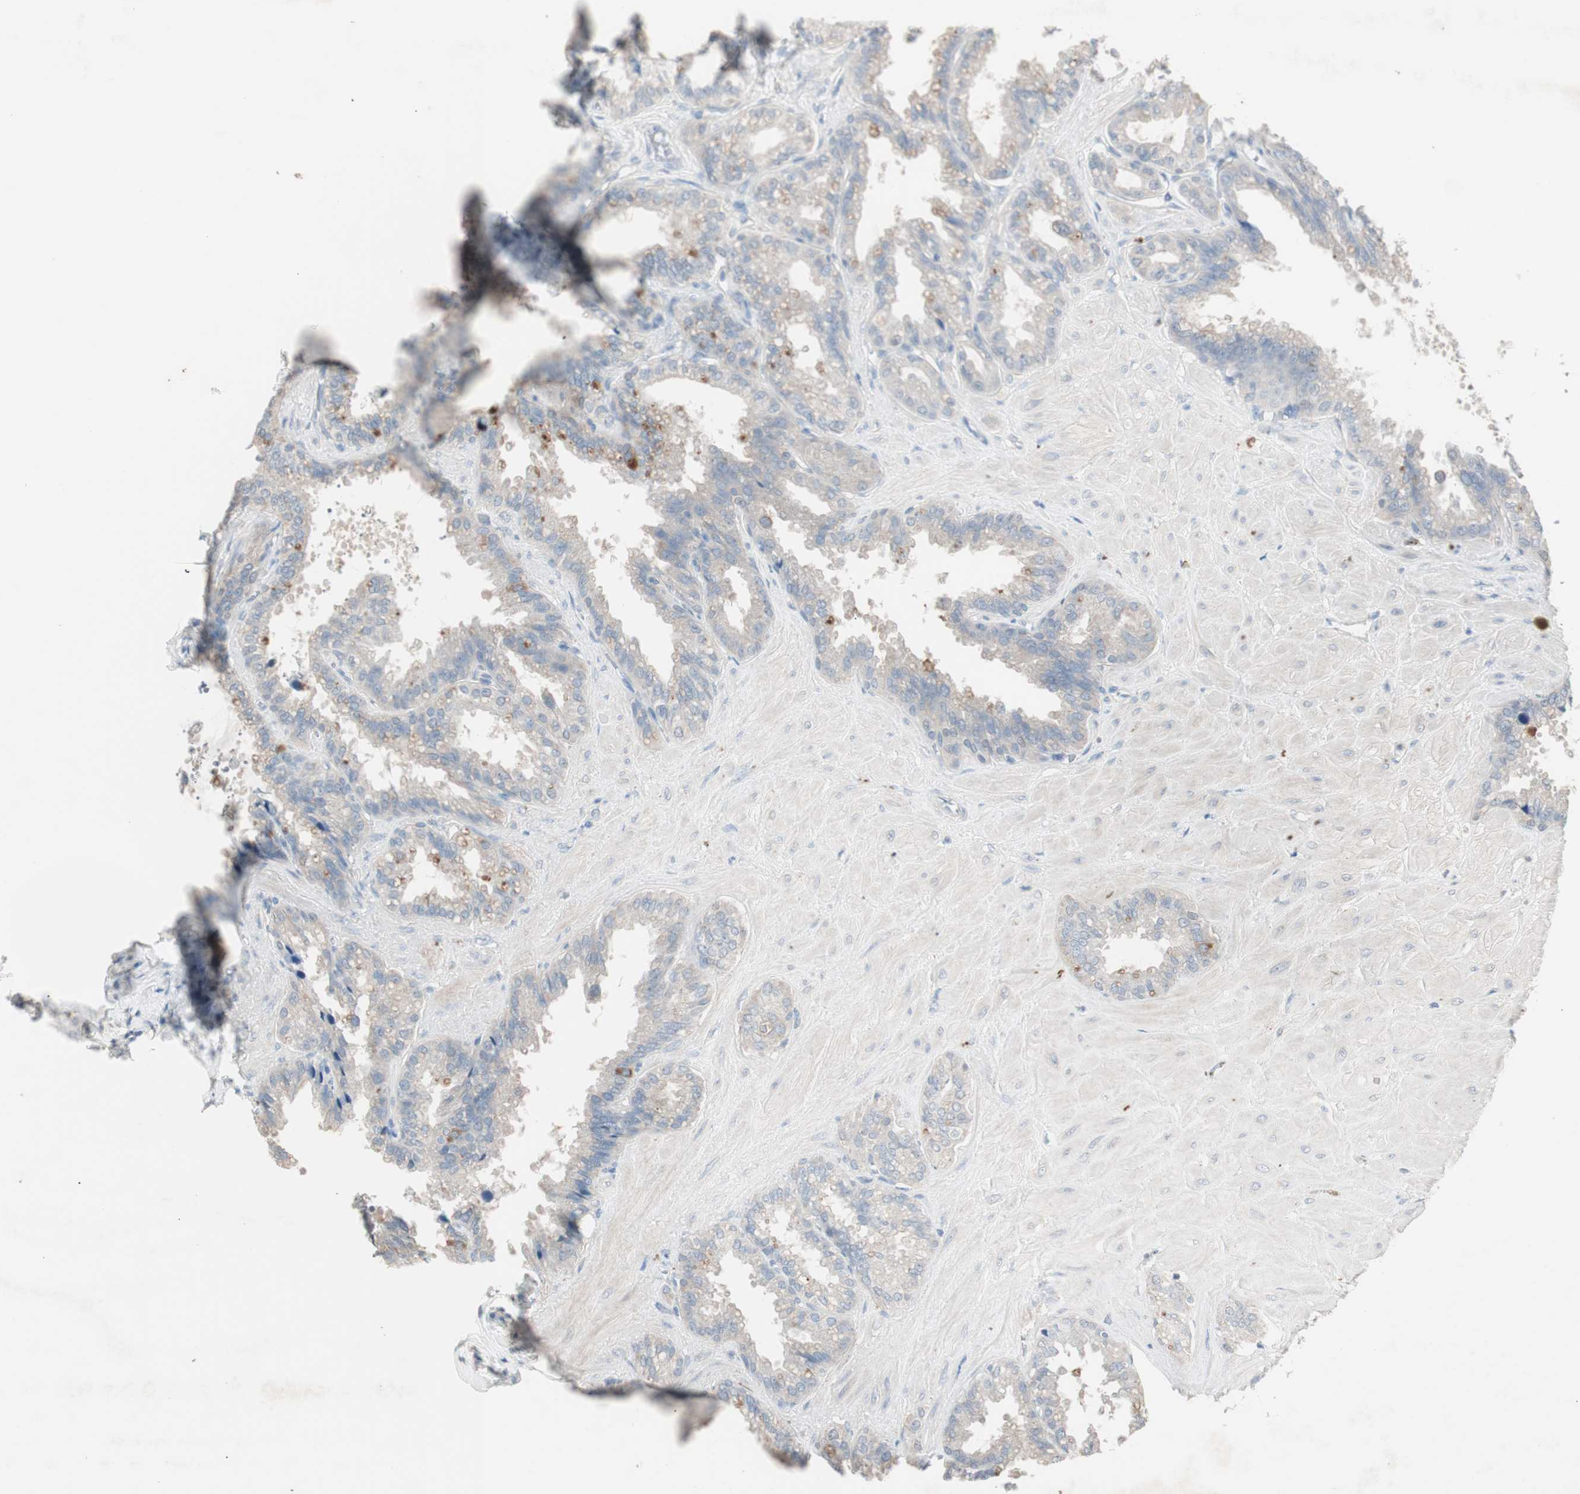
{"staining": {"intensity": "weak", "quantity": "25%-75%", "location": "cytoplasmic/membranous"}, "tissue": "seminal vesicle", "cell_type": "Glandular cells", "image_type": "normal", "snomed": [{"axis": "morphology", "description": "Normal tissue, NOS"}, {"axis": "topography", "description": "Seminal veicle"}], "caption": "Immunohistochemical staining of normal seminal vesicle displays low levels of weak cytoplasmic/membranous positivity in about 25%-75% of glandular cells.", "gene": "KHK", "patient": {"sex": "male", "age": 46}}